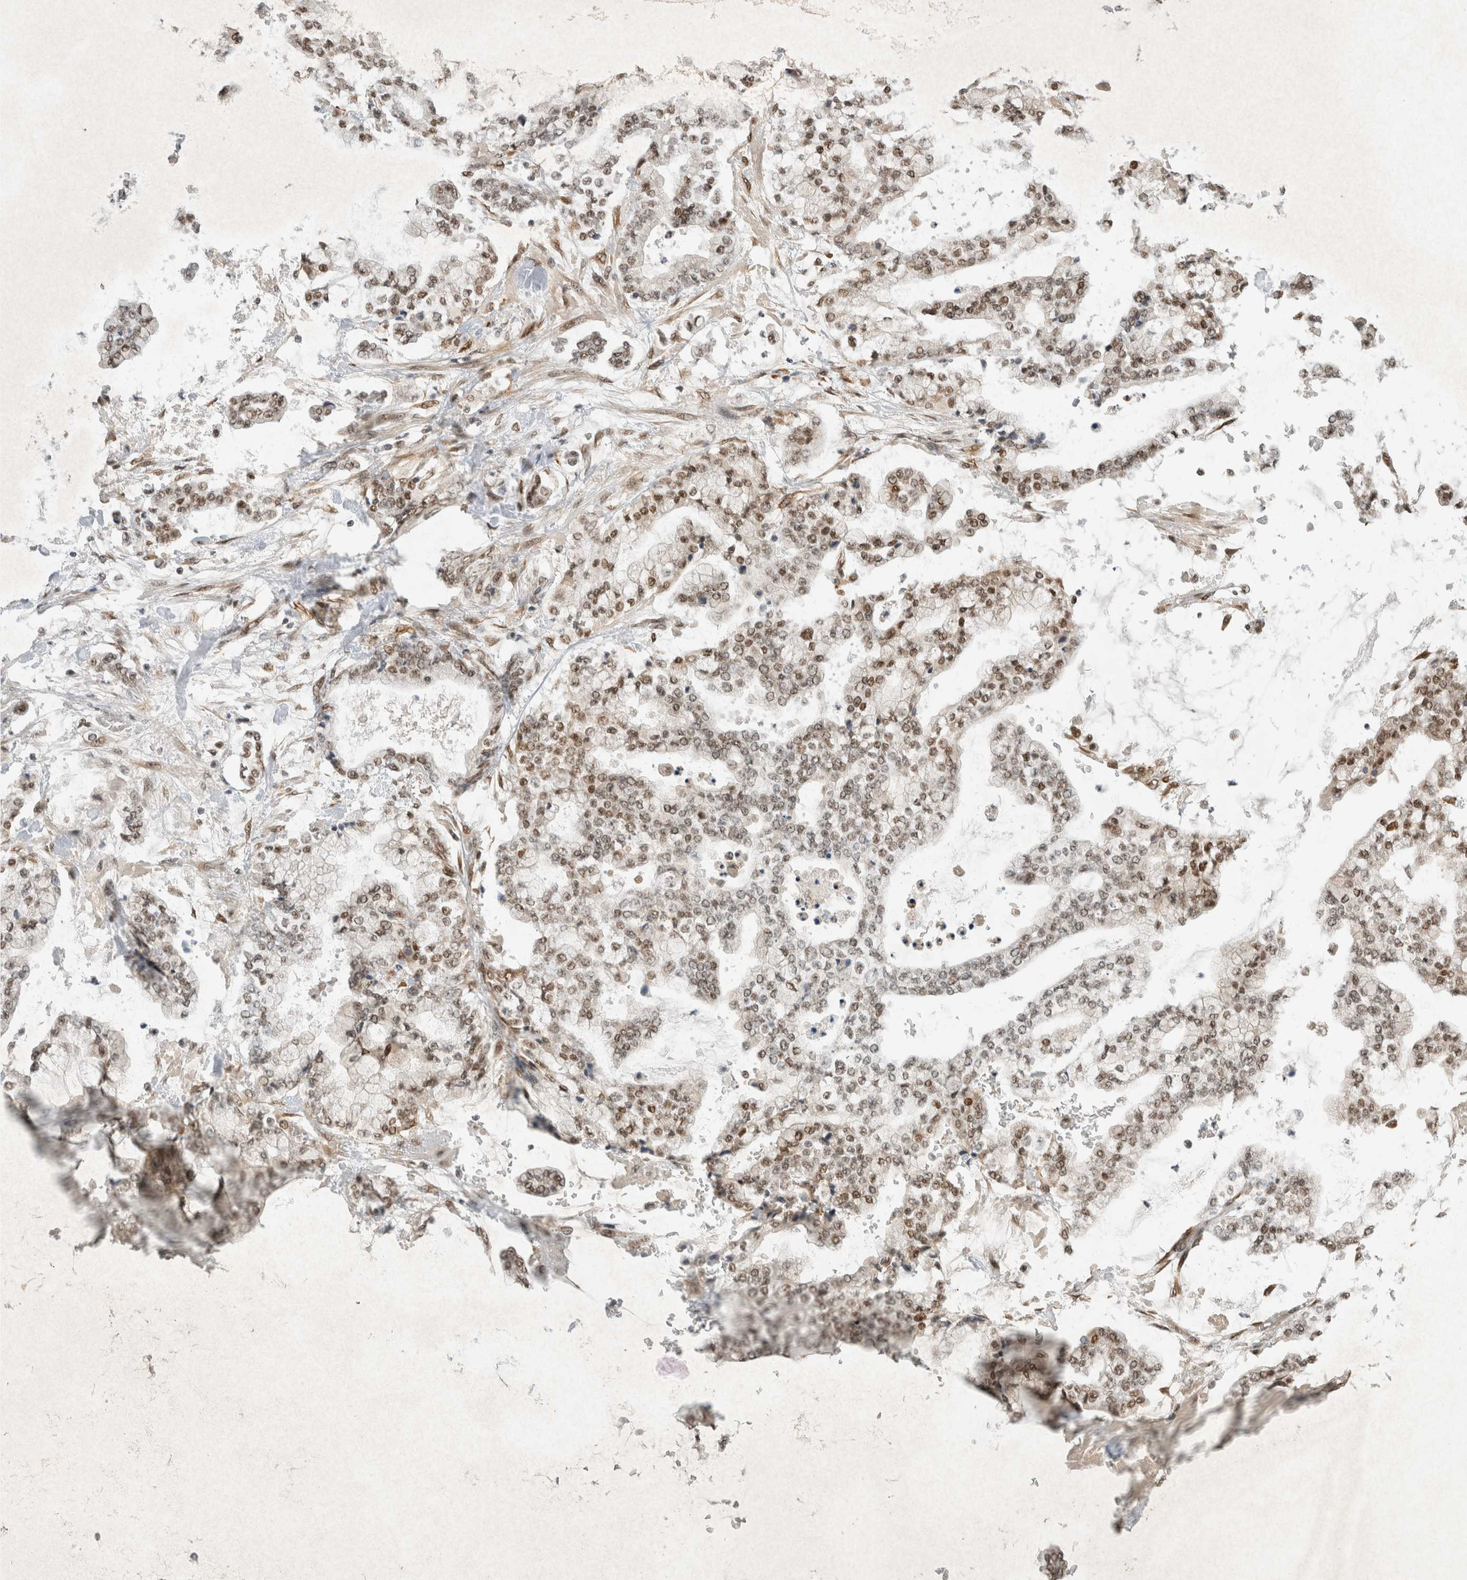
{"staining": {"intensity": "moderate", "quantity": ">75%", "location": "nuclear"}, "tissue": "stomach cancer", "cell_type": "Tumor cells", "image_type": "cancer", "snomed": [{"axis": "morphology", "description": "Normal tissue, NOS"}, {"axis": "morphology", "description": "Adenocarcinoma, NOS"}, {"axis": "topography", "description": "Stomach, upper"}, {"axis": "topography", "description": "Stomach"}], "caption": "Immunohistochemistry image of human stomach cancer (adenocarcinoma) stained for a protein (brown), which demonstrates medium levels of moderate nuclear staining in approximately >75% of tumor cells.", "gene": "DDX42", "patient": {"sex": "male", "age": 76}}